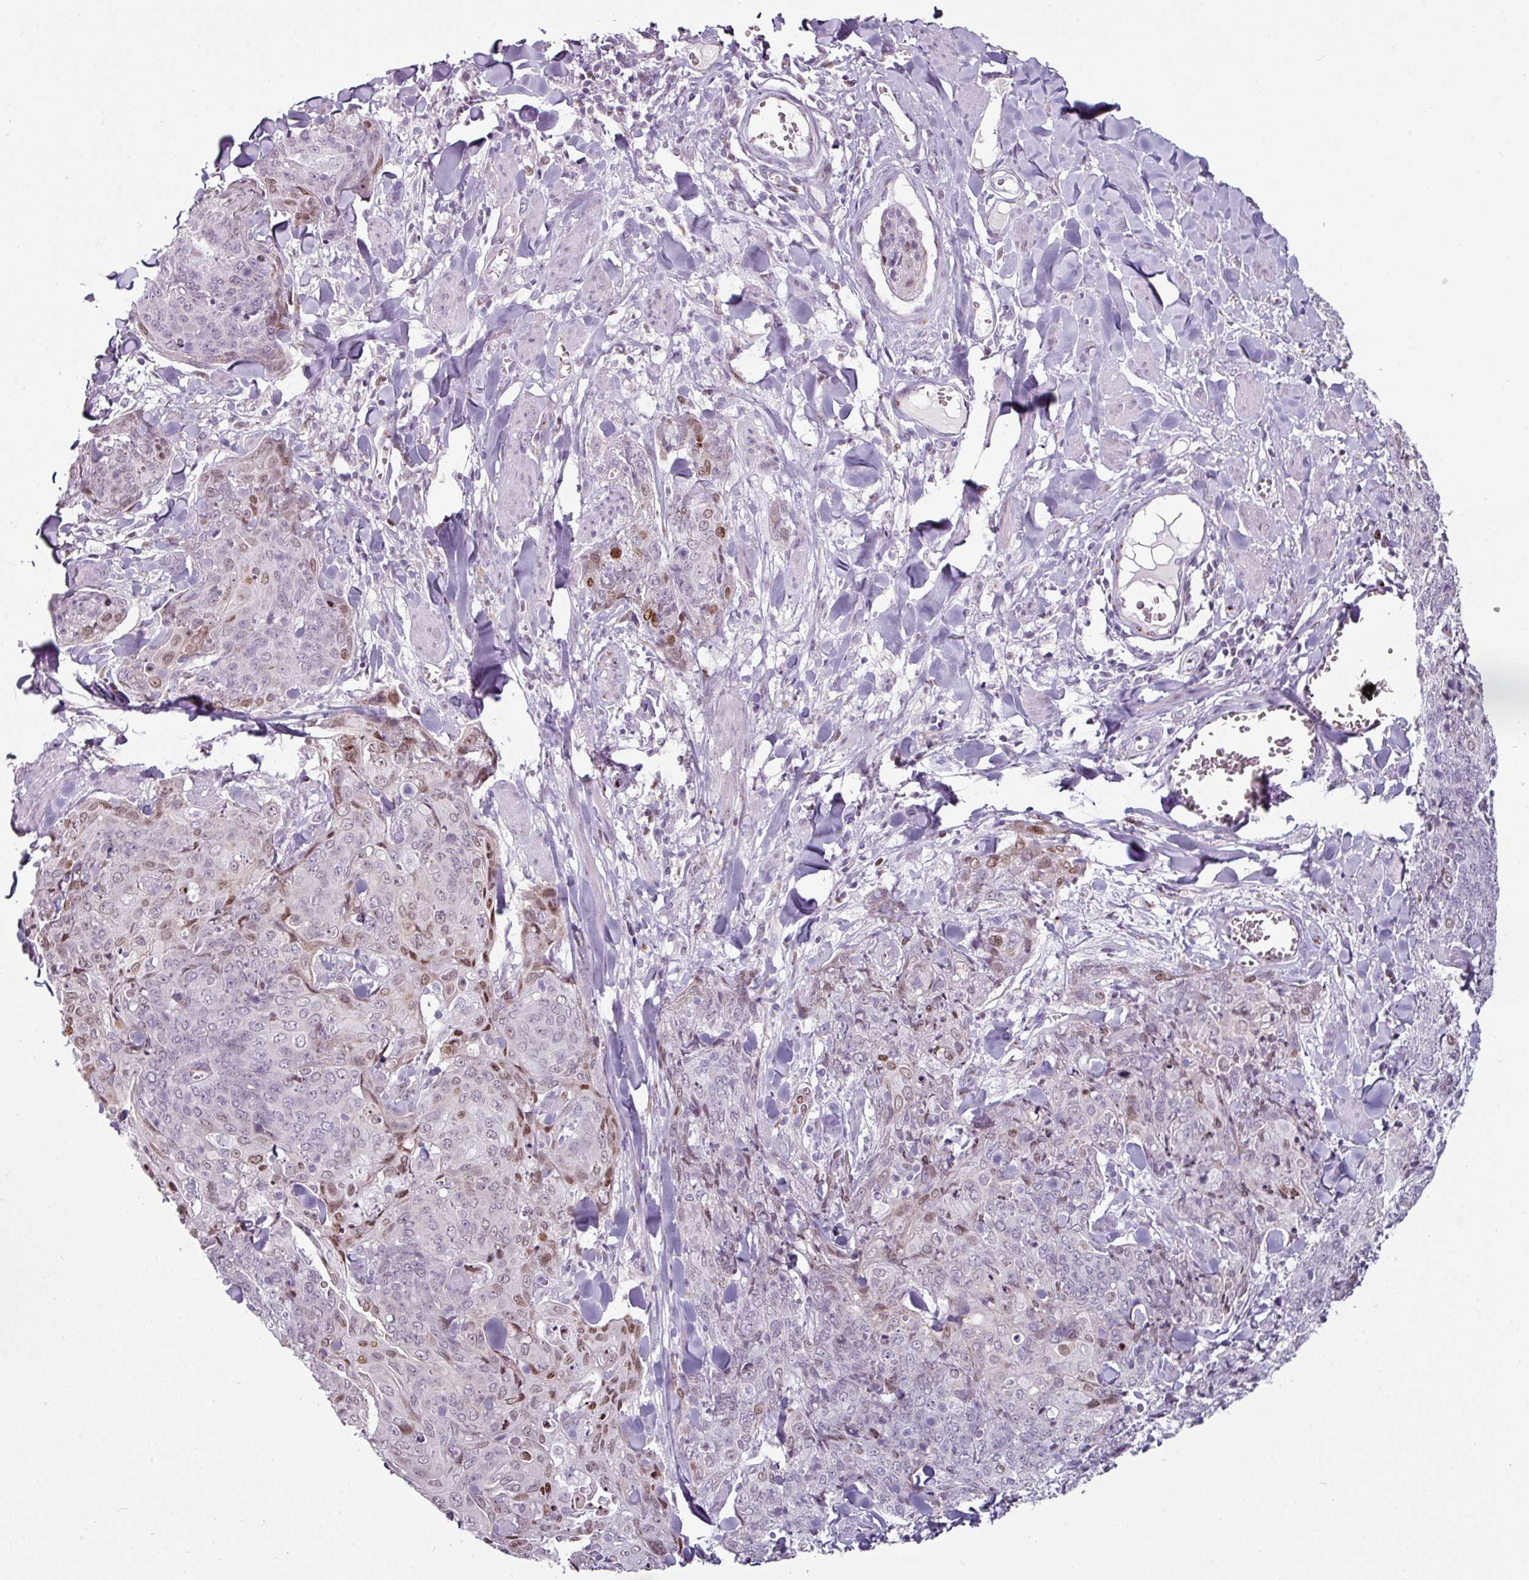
{"staining": {"intensity": "moderate", "quantity": "<25%", "location": "nuclear"}, "tissue": "skin cancer", "cell_type": "Tumor cells", "image_type": "cancer", "snomed": [{"axis": "morphology", "description": "Squamous cell carcinoma, NOS"}, {"axis": "topography", "description": "Skin"}, {"axis": "topography", "description": "Vulva"}], "caption": "A brown stain shows moderate nuclear expression of a protein in human skin cancer (squamous cell carcinoma) tumor cells.", "gene": "SYT8", "patient": {"sex": "female", "age": 85}}